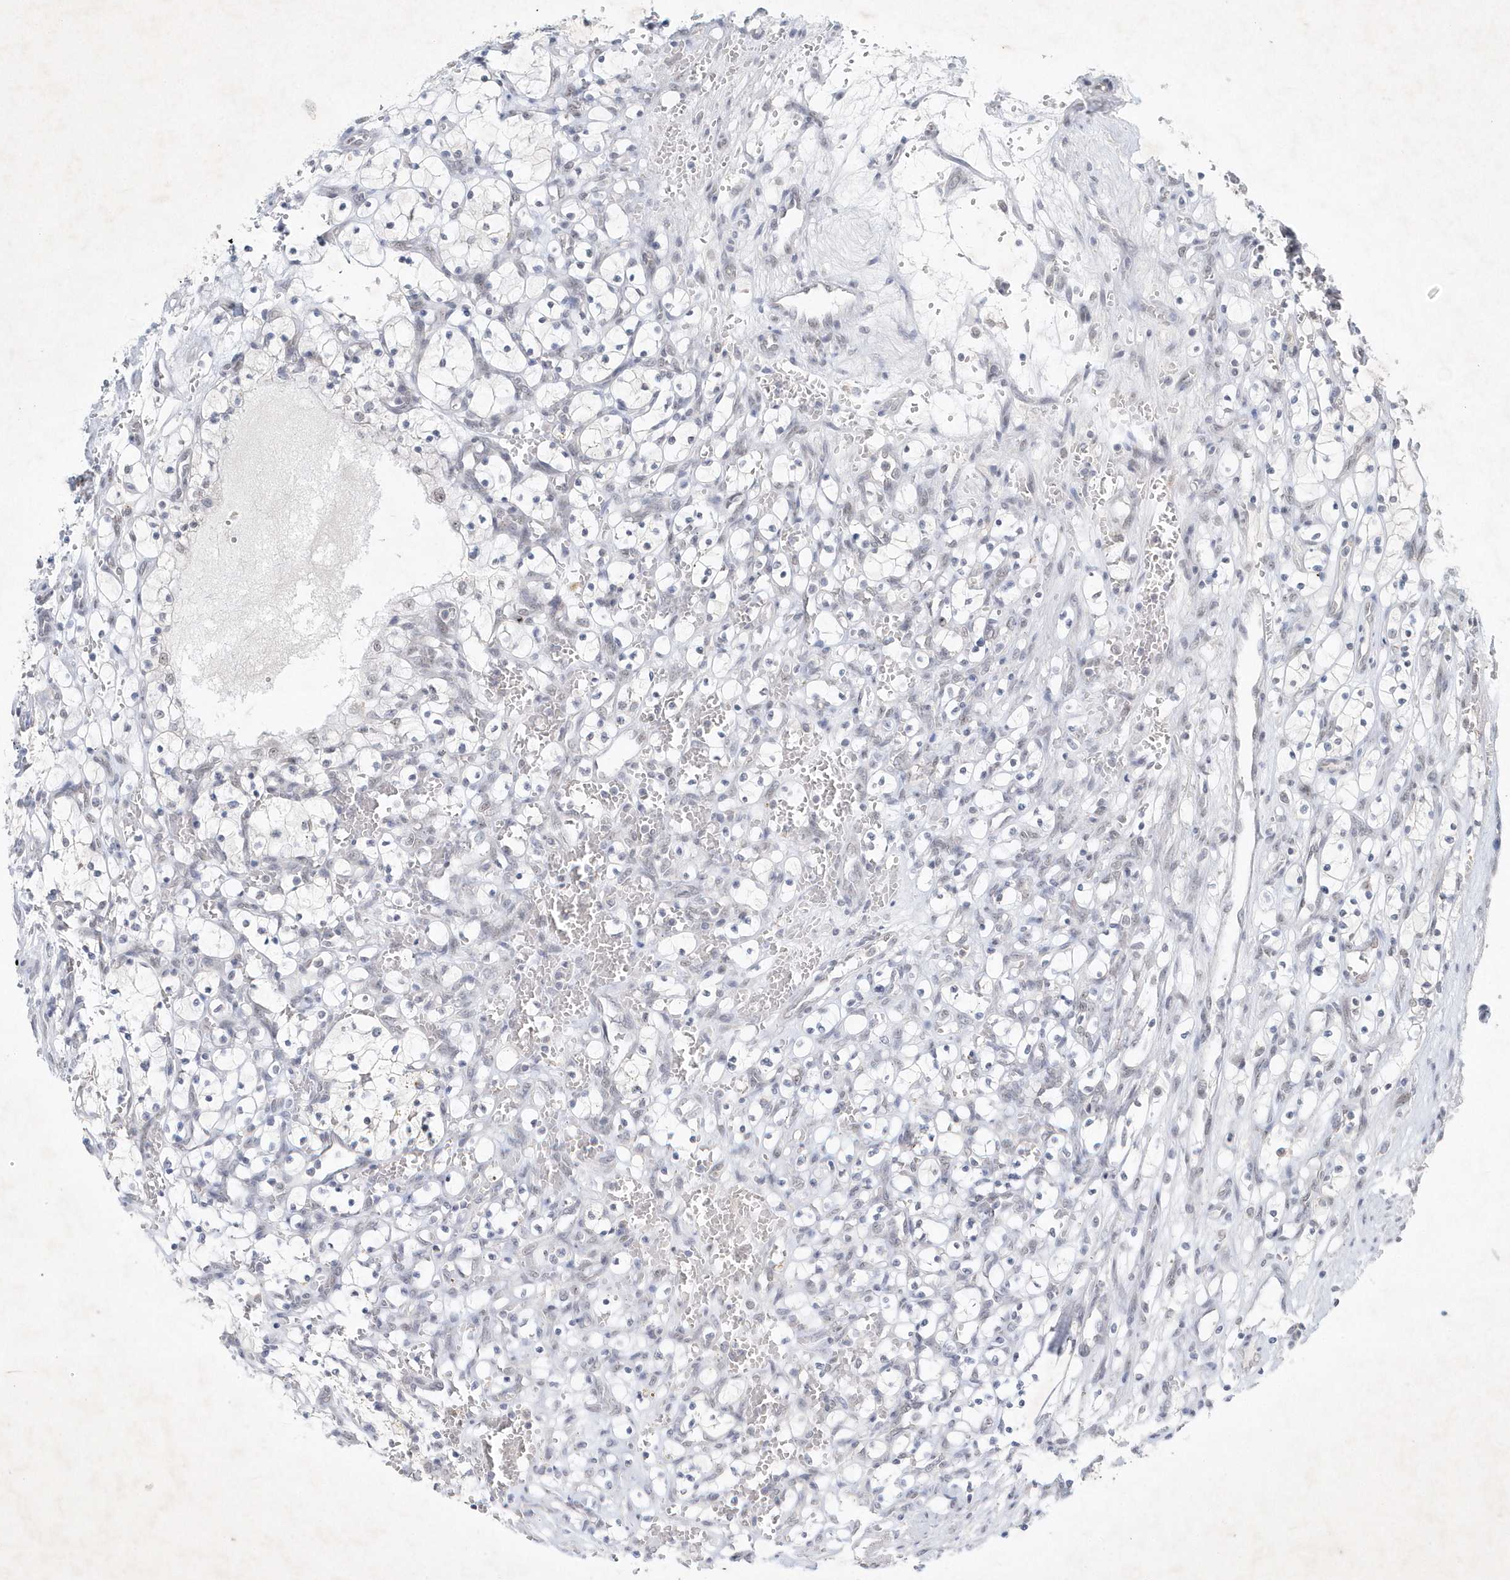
{"staining": {"intensity": "negative", "quantity": "none", "location": "none"}, "tissue": "renal cancer", "cell_type": "Tumor cells", "image_type": "cancer", "snomed": [{"axis": "morphology", "description": "Adenocarcinoma, NOS"}, {"axis": "topography", "description": "Kidney"}], "caption": "IHC of human adenocarcinoma (renal) reveals no expression in tumor cells.", "gene": "ZBTB9", "patient": {"sex": "female", "age": 69}}